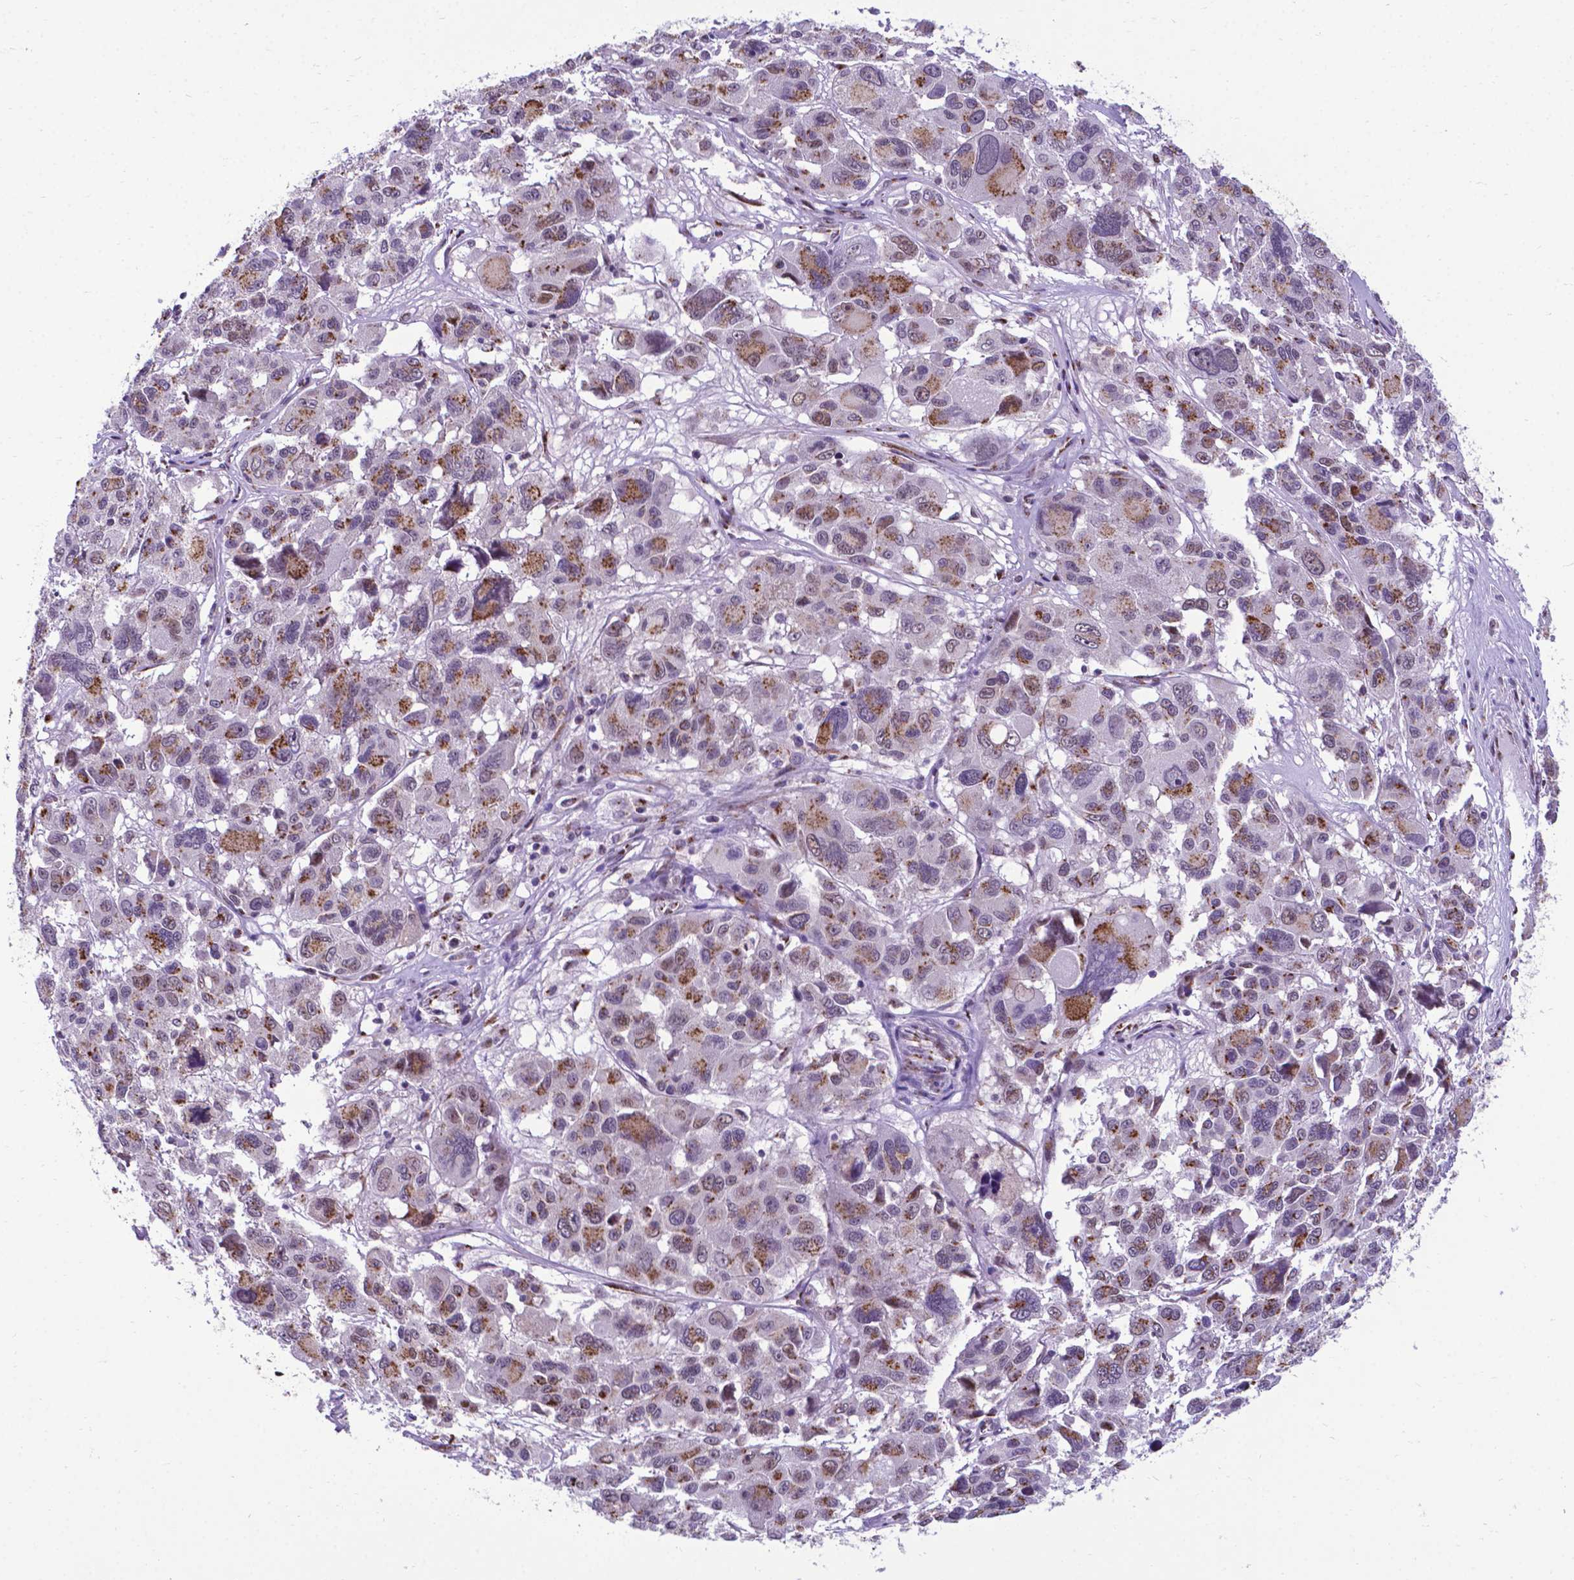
{"staining": {"intensity": "moderate", "quantity": "25%-75%", "location": "cytoplasmic/membranous"}, "tissue": "melanoma", "cell_type": "Tumor cells", "image_type": "cancer", "snomed": [{"axis": "morphology", "description": "Malignant melanoma, NOS"}, {"axis": "topography", "description": "Skin"}], "caption": "Protein staining shows moderate cytoplasmic/membranous positivity in about 25%-75% of tumor cells in malignant melanoma. Immunohistochemistry stains the protein of interest in brown and the nuclei are stained blue.", "gene": "MRPL10", "patient": {"sex": "female", "age": 66}}